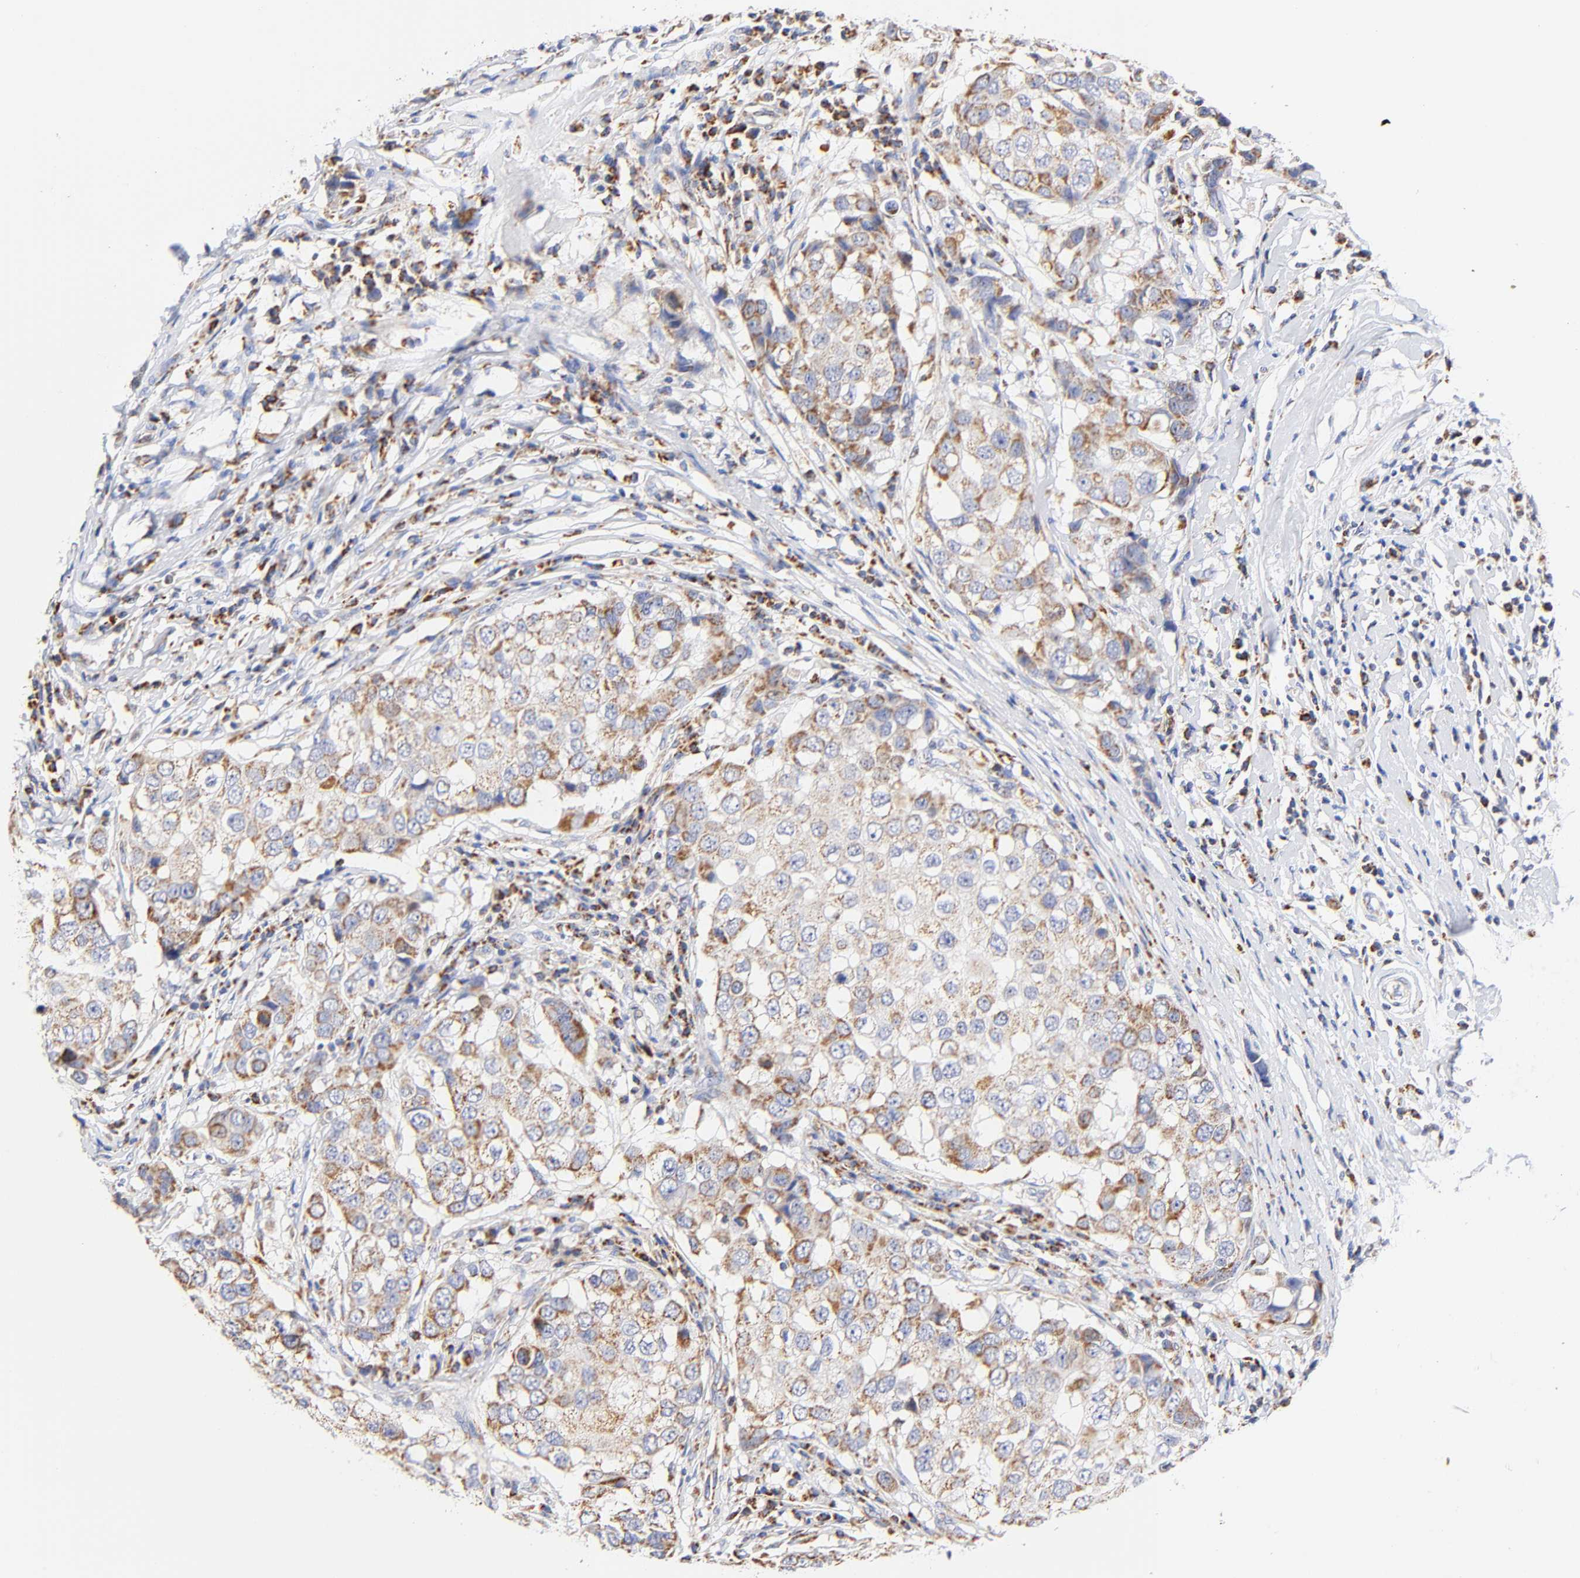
{"staining": {"intensity": "moderate", "quantity": "25%-75%", "location": "cytoplasmic/membranous"}, "tissue": "breast cancer", "cell_type": "Tumor cells", "image_type": "cancer", "snomed": [{"axis": "morphology", "description": "Duct carcinoma"}, {"axis": "topography", "description": "Breast"}], "caption": "The micrograph exhibits immunohistochemical staining of breast cancer. There is moderate cytoplasmic/membranous staining is present in about 25%-75% of tumor cells. (DAB IHC, brown staining for protein, blue staining for nuclei).", "gene": "ATP5F1D", "patient": {"sex": "female", "age": 27}}